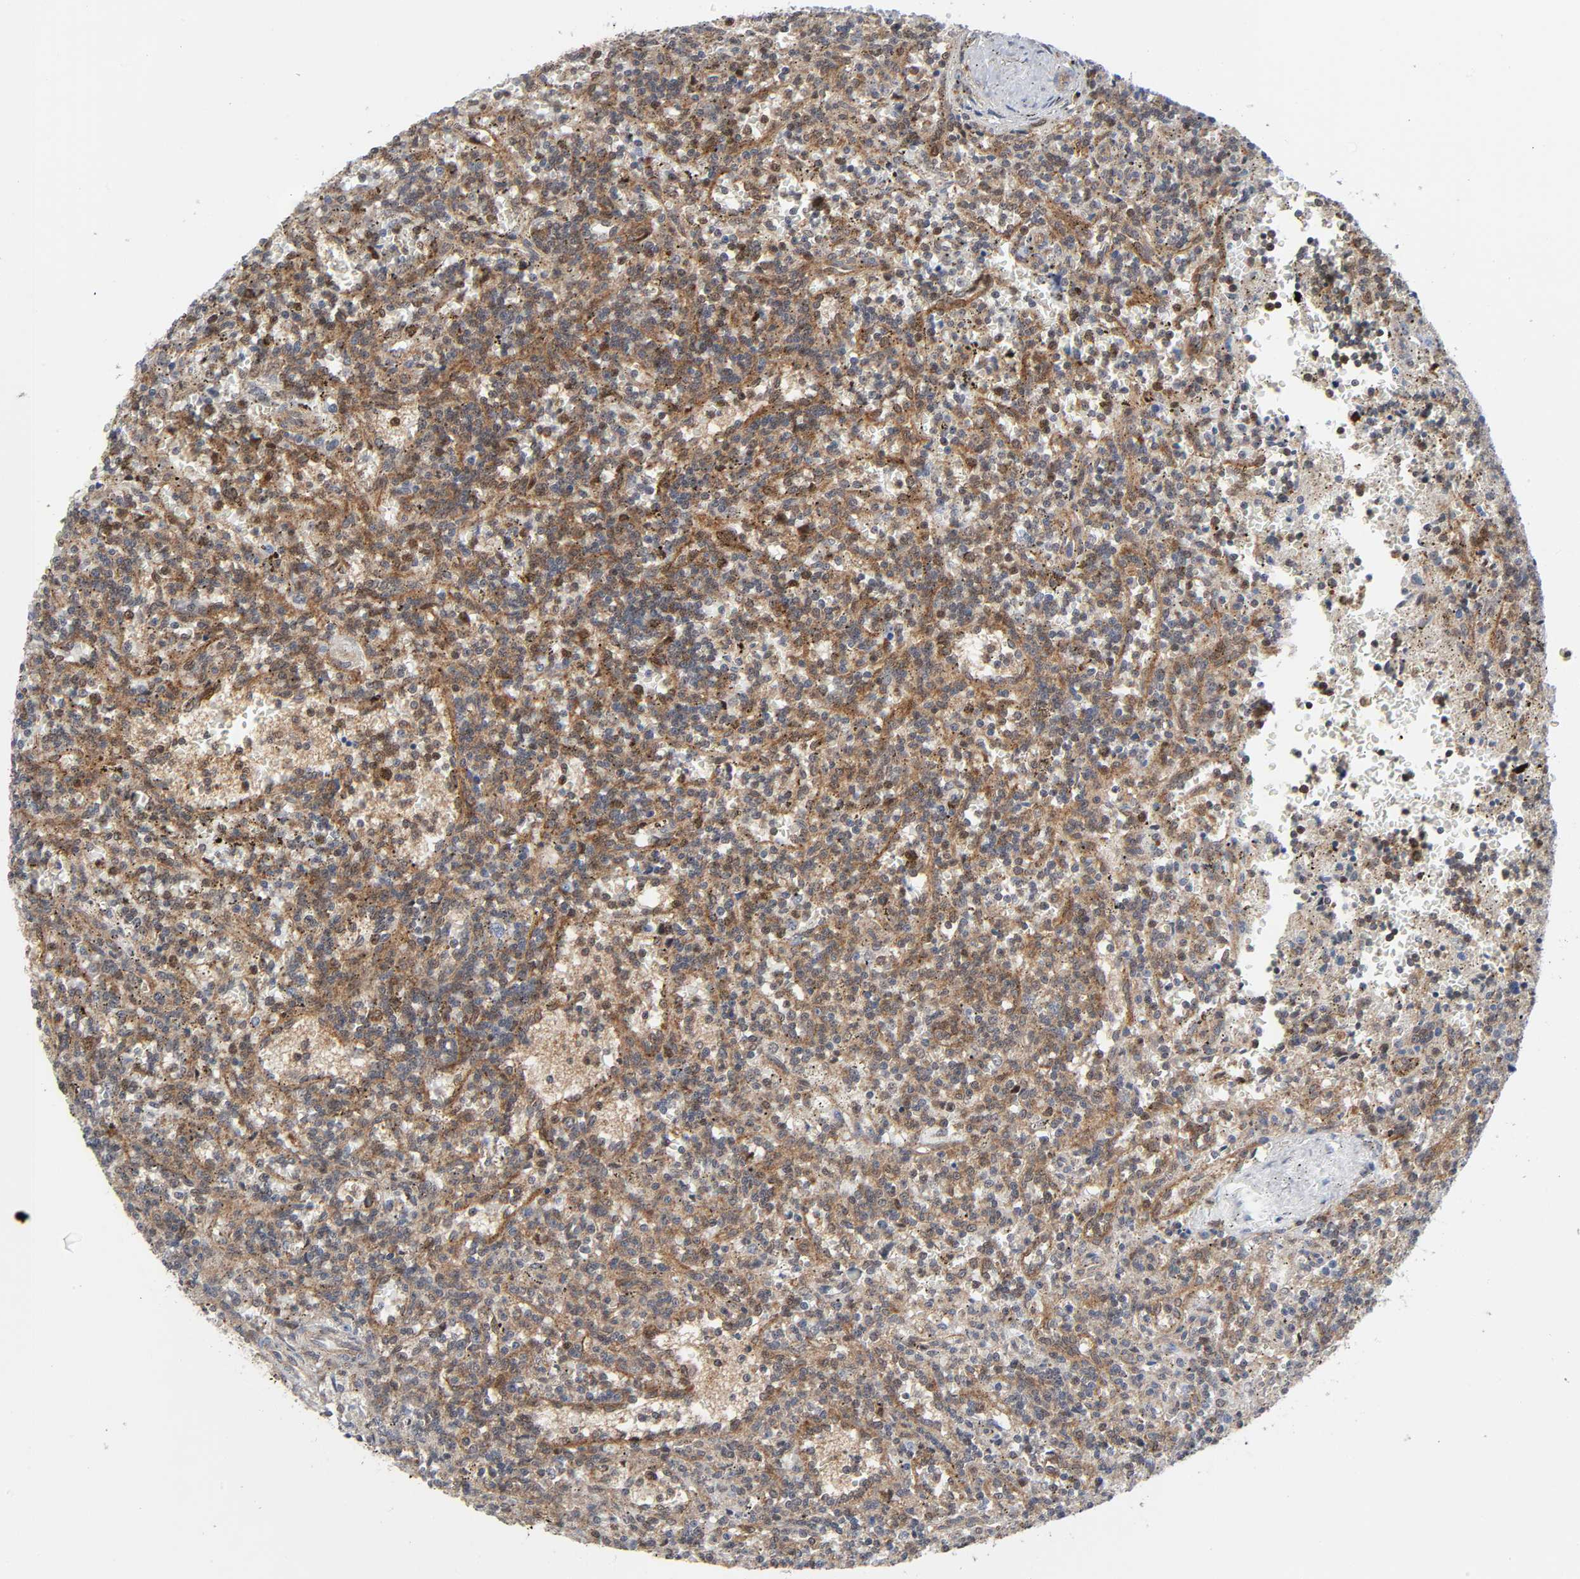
{"staining": {"intensity": "negative", "quantity": "none", "location": "none"}, "tissue": "lymphoma", "cell_type": "Tumor cells", "image_type": "cancer", "snomed": [{"axis": "morphology", "description": "Malignant lymphoma, non-Hodgkin's type, Low grade"}, {"axis": "topography", "description": "Spleen"}], "caption": "Lymphoma stained for a protein using immunohistochemistry shows no staining tumor cells.", "gene": "MAPK1", "patient": {"sex": "male", "age": 73}}